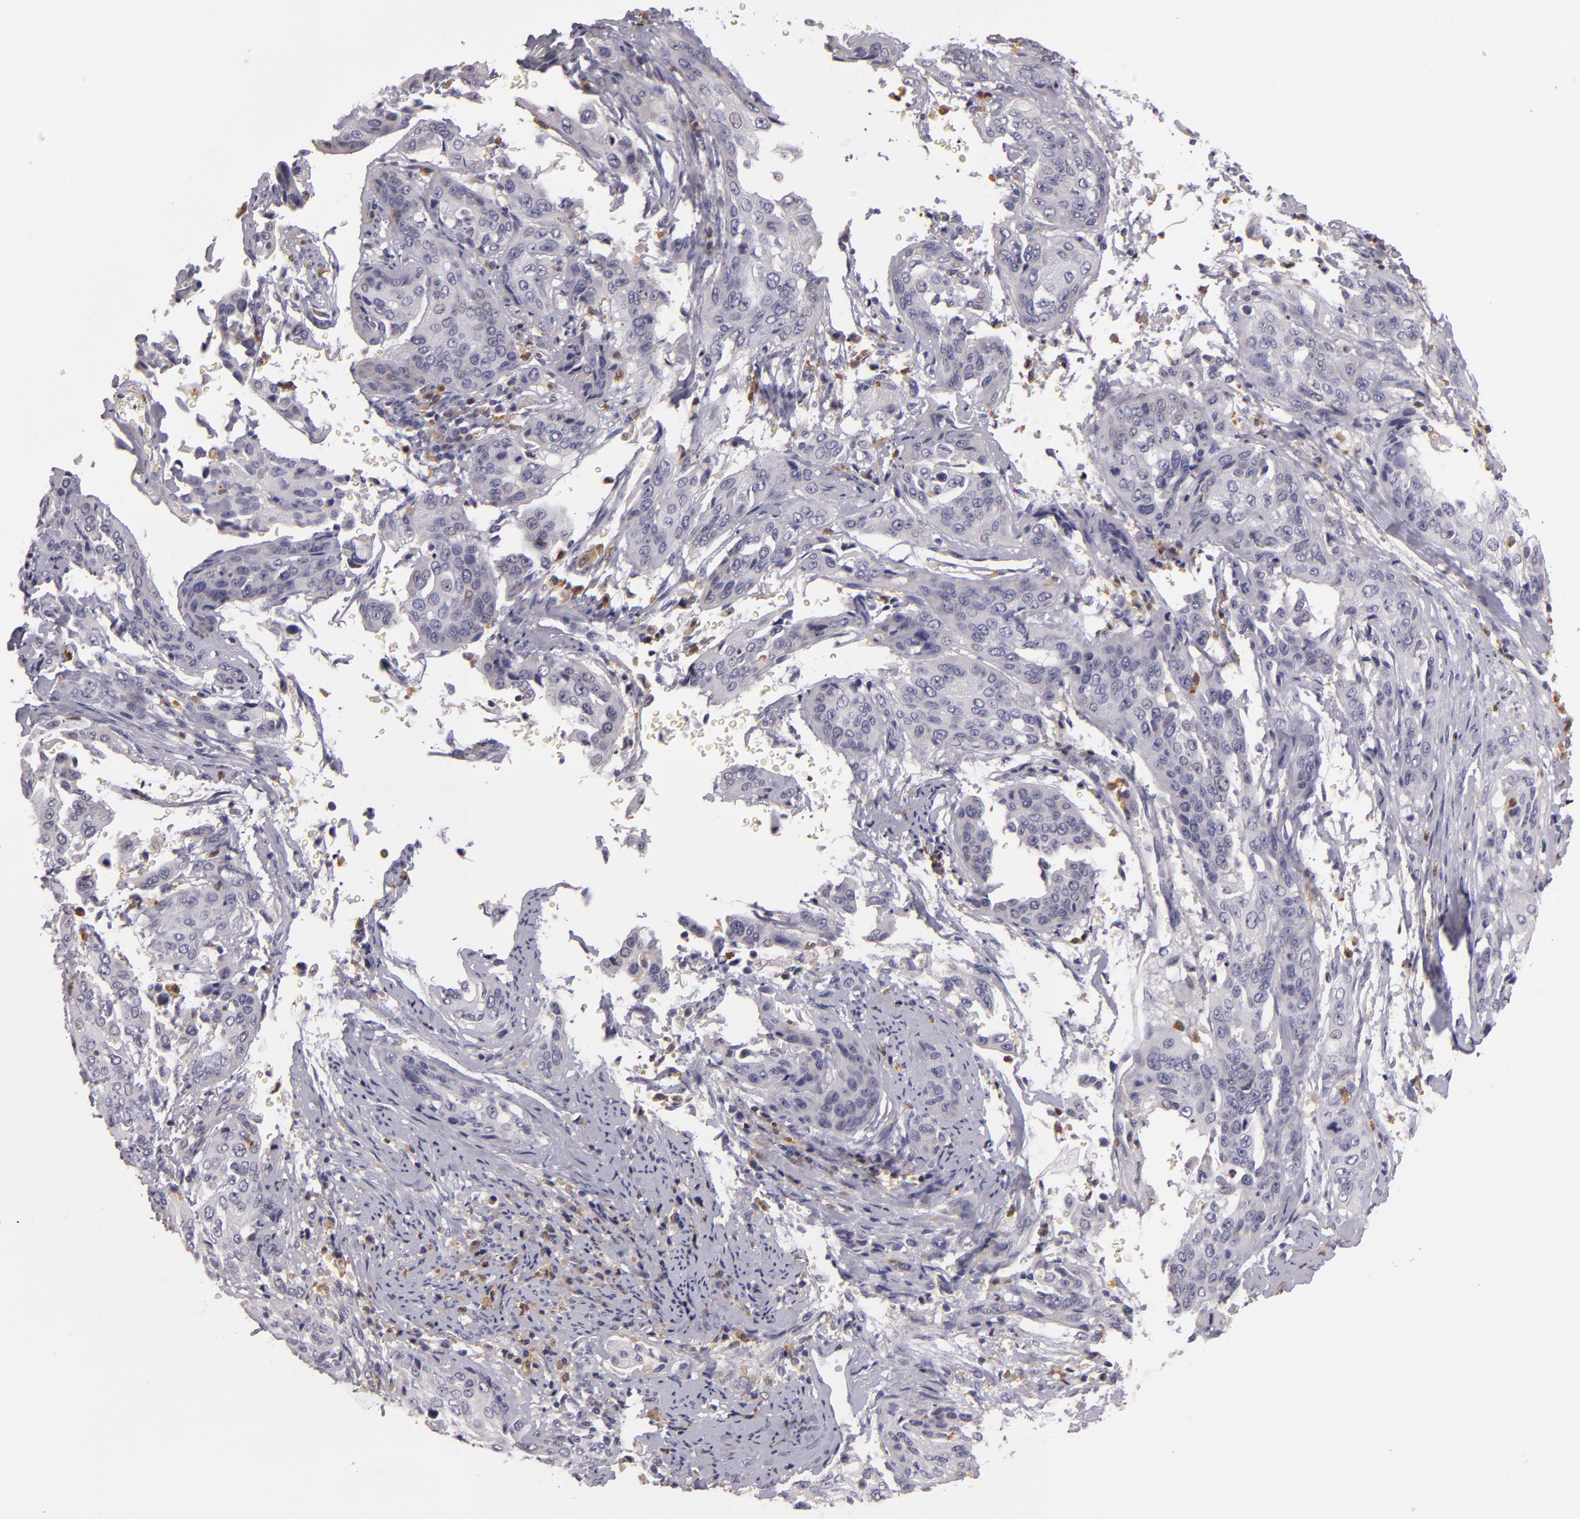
{"staining": {"intensity": "negative", "quantity": "none", "location": "none"}, "tissue": "cervical cancer", "cell_type": "Tumor cells", "image_type": "cancer", "snomed": [{"axis": "morphology", "description": "Squamous cell carcinoma, NOS"}, {"axis": "topography", "description": "Cervix"}], "caption": "Cervical squamous cell carcinoma stained for a protein using immunohistochemistry exhibits no expression tumor cells.", "gene": "TLR8", "patient": {"sex": "female", "age": 41}}